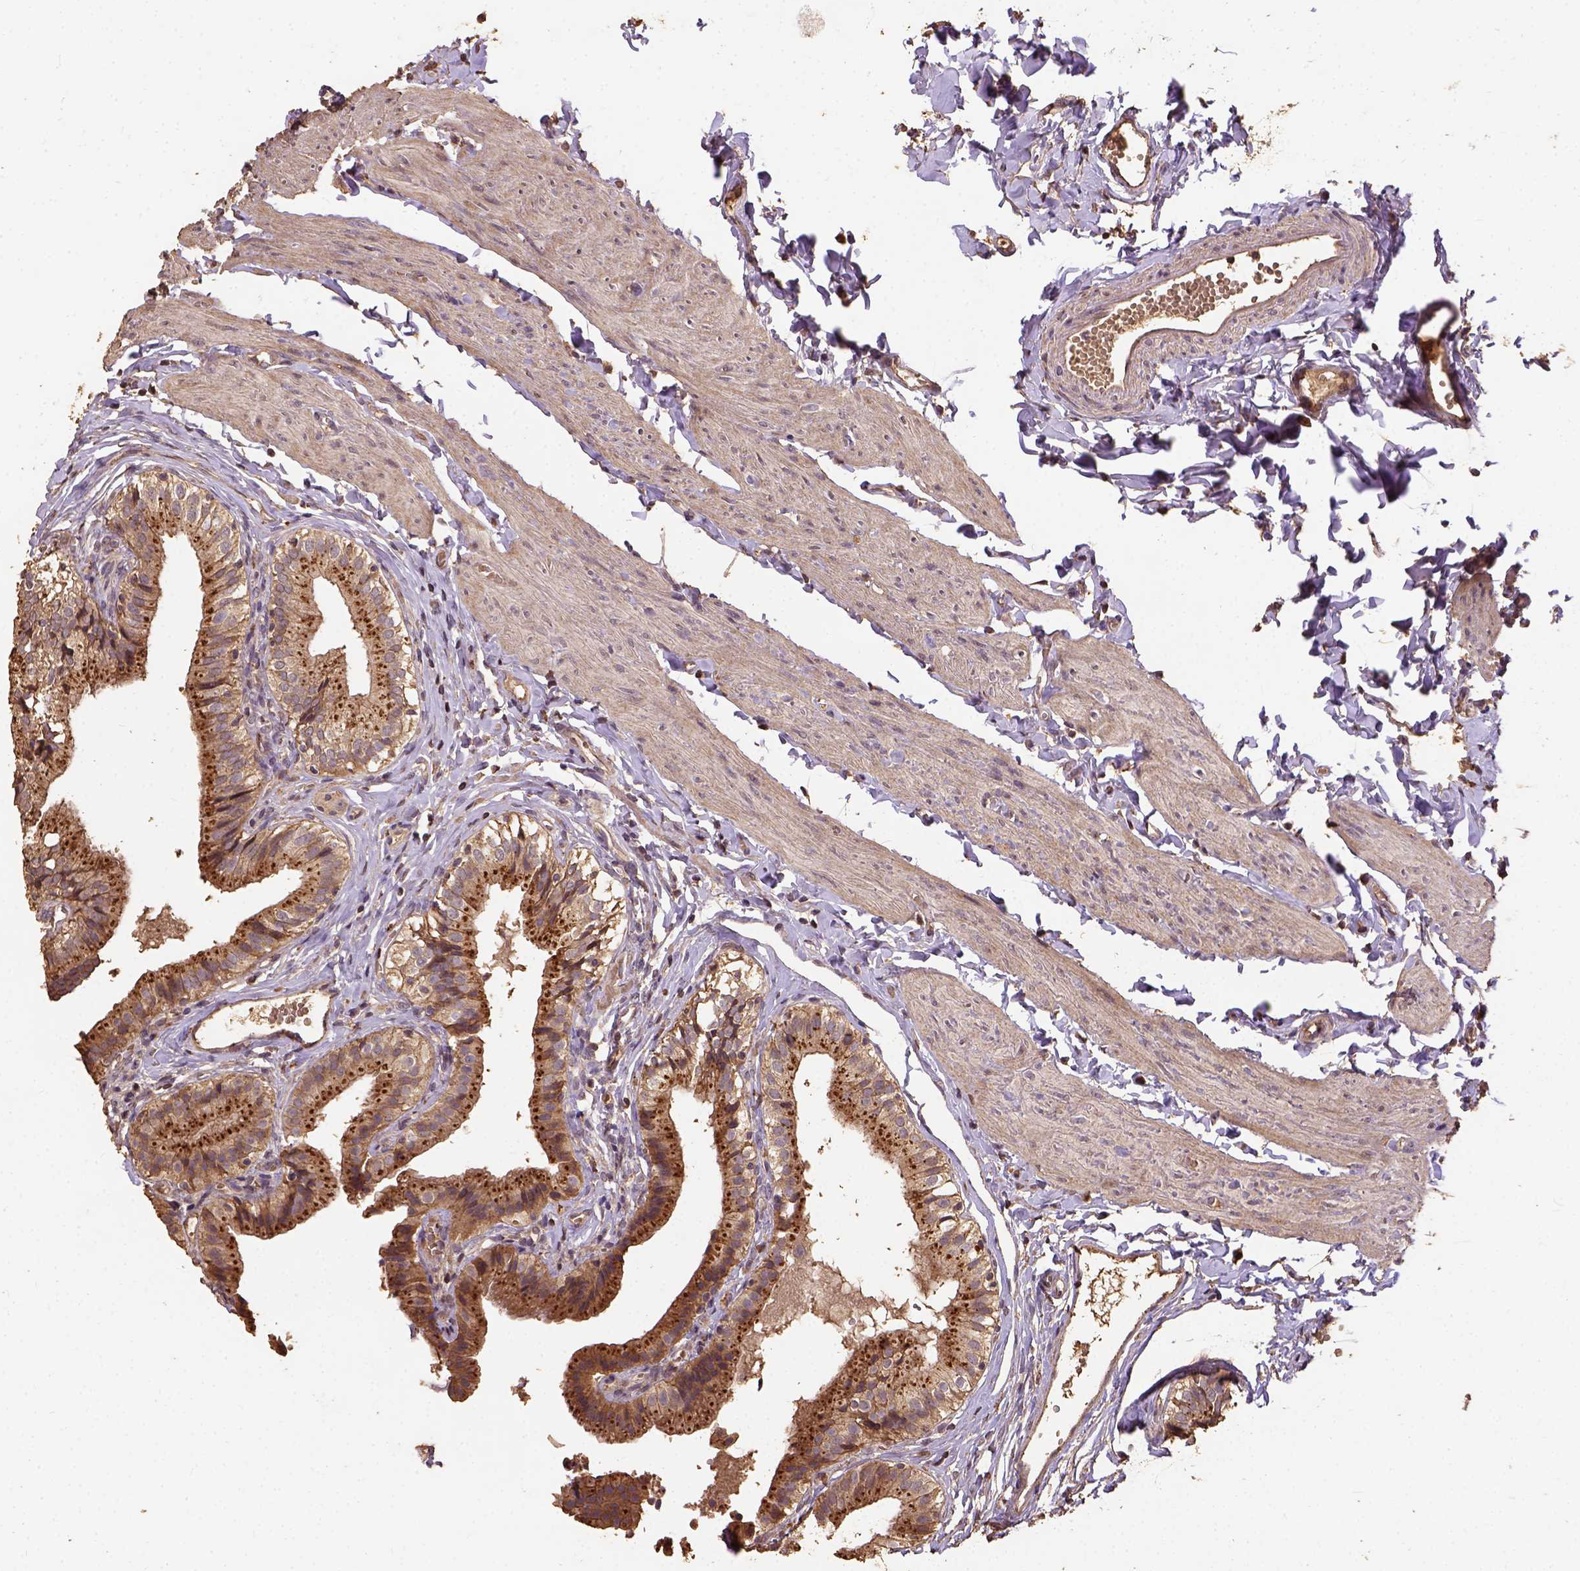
{"staining": {"intensity": "moderate", "quantity": ">75%", "location": "cytoplasmic/membranous"}, "tissue": "gallbladder", "cell_type": "Glandular cells", "image_type": "normal", "snomed": [{"axis": "morphology", "description": "Normal tissue, NOS"}, {"axis": "topography", "description": "Gallbladder"}], "caption": "Immunohistochemical staining of normal gallbladder reveals moderate cytoplasmic/membranous protein positivity in about >75% of glandular cells. The staining is performed using DAB (3,3'-diaminobenzidine) brown chromogen to label protein expression. The nuclei are counter-stained blue using hematoxylin.", "gene": "ATP1B3", "patient": {"sex": "female", "age": 47}}